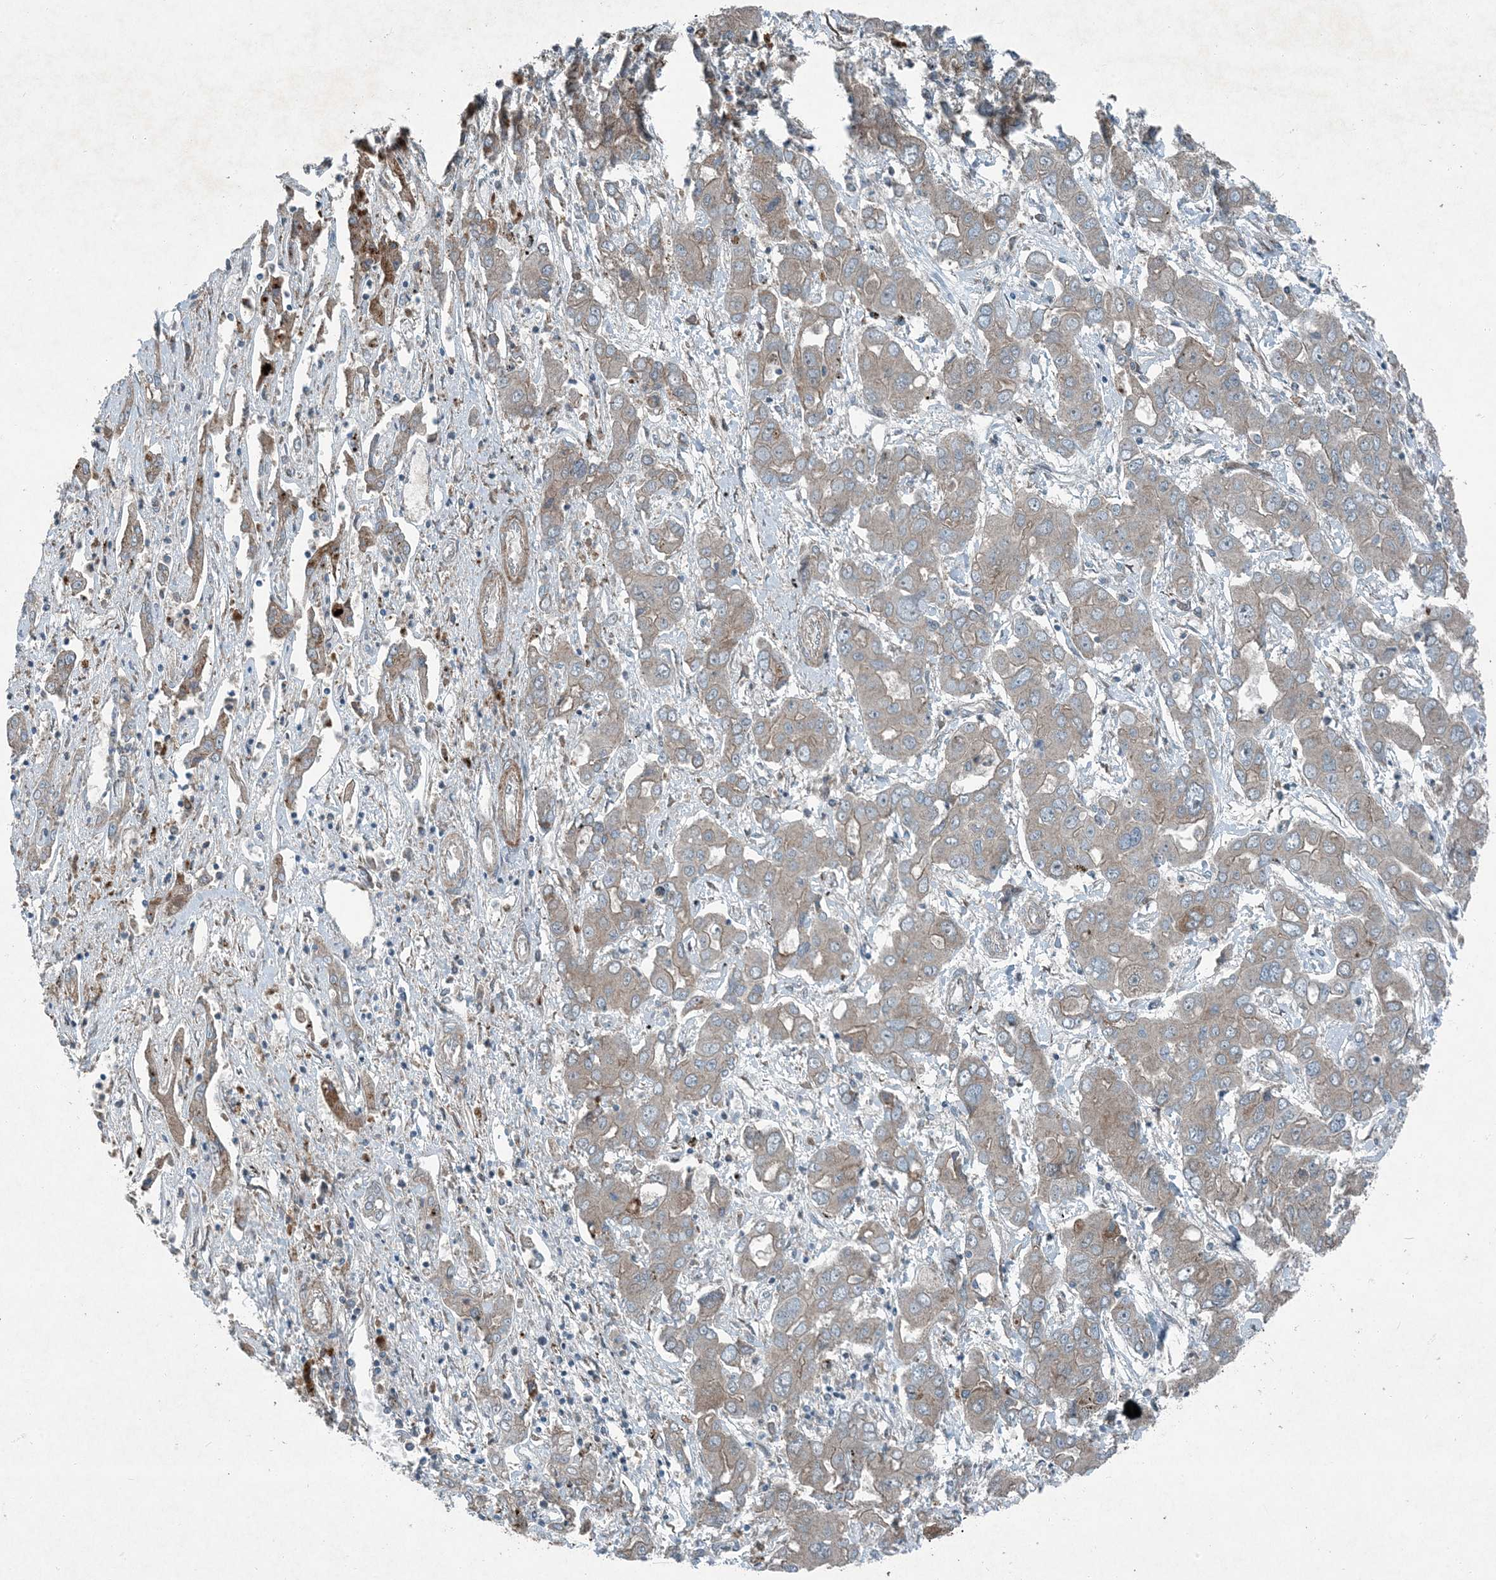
{"staining": {"intensity": "weak", "quantity": "<25%", "location": "cytoplasmic/membranous"}, "tissue": "liver cancer", "cell_type": "Tumor cells", "image_type": "cancer", "snomed": [{"axis": "morphology", "description": "Cholangiocarcinoma"}, {"axis": "topography", "description": "Liver"}], "caption": "Immunohistochemistry (IHC) histopathology image of neoplastic tissue: human cholangiocarcinoma (liver) stained with DAB (3,3'-diaminobenzidine) demonstrates no significant protein expression in tumor cells. (Stains: DAB IHC with hematoxylin counter stain, Microscopy: brightfield microscopy at high magnification).", "gene": "APOM", "patient": {"sex": "male", "age": 67}}